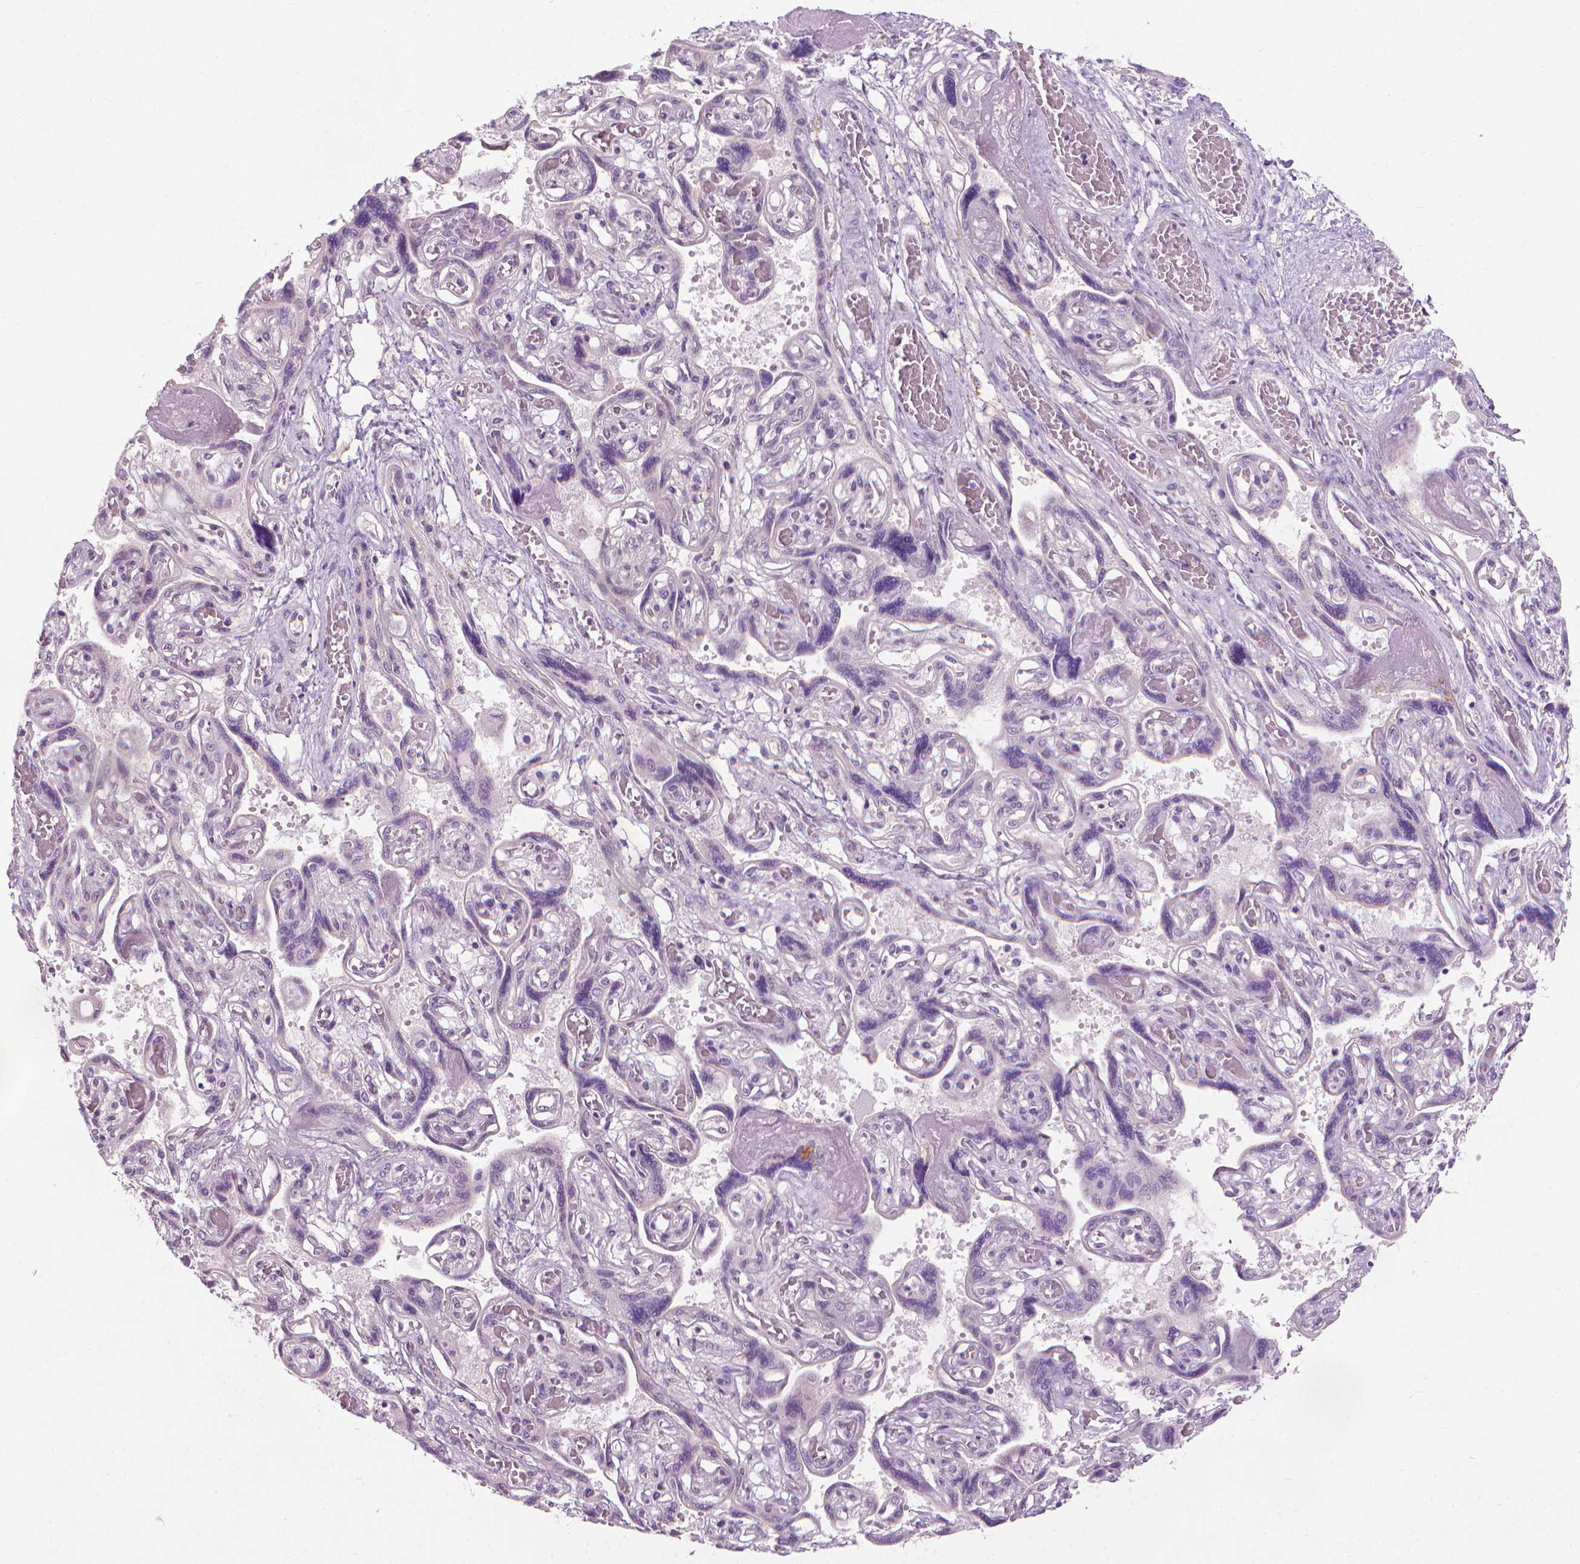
{"staining": {"intensity": "negative", "quantity": "none", "location": "none"}, "tissue": "placenta", "cell_type": "Decidual cells", "image_type": "normal", "snomed": [{"axis": "morphology", "description": "Normal tissue, NOS"}, {"axis": "topography", "description": "Placenta"}], "caption": "IHC image of normal placenta stained for a protein (brown), which reveals no positivity in decidual cells.", "gene": "GPRC5A", "patient": {"sex": "female", "age": 32}}